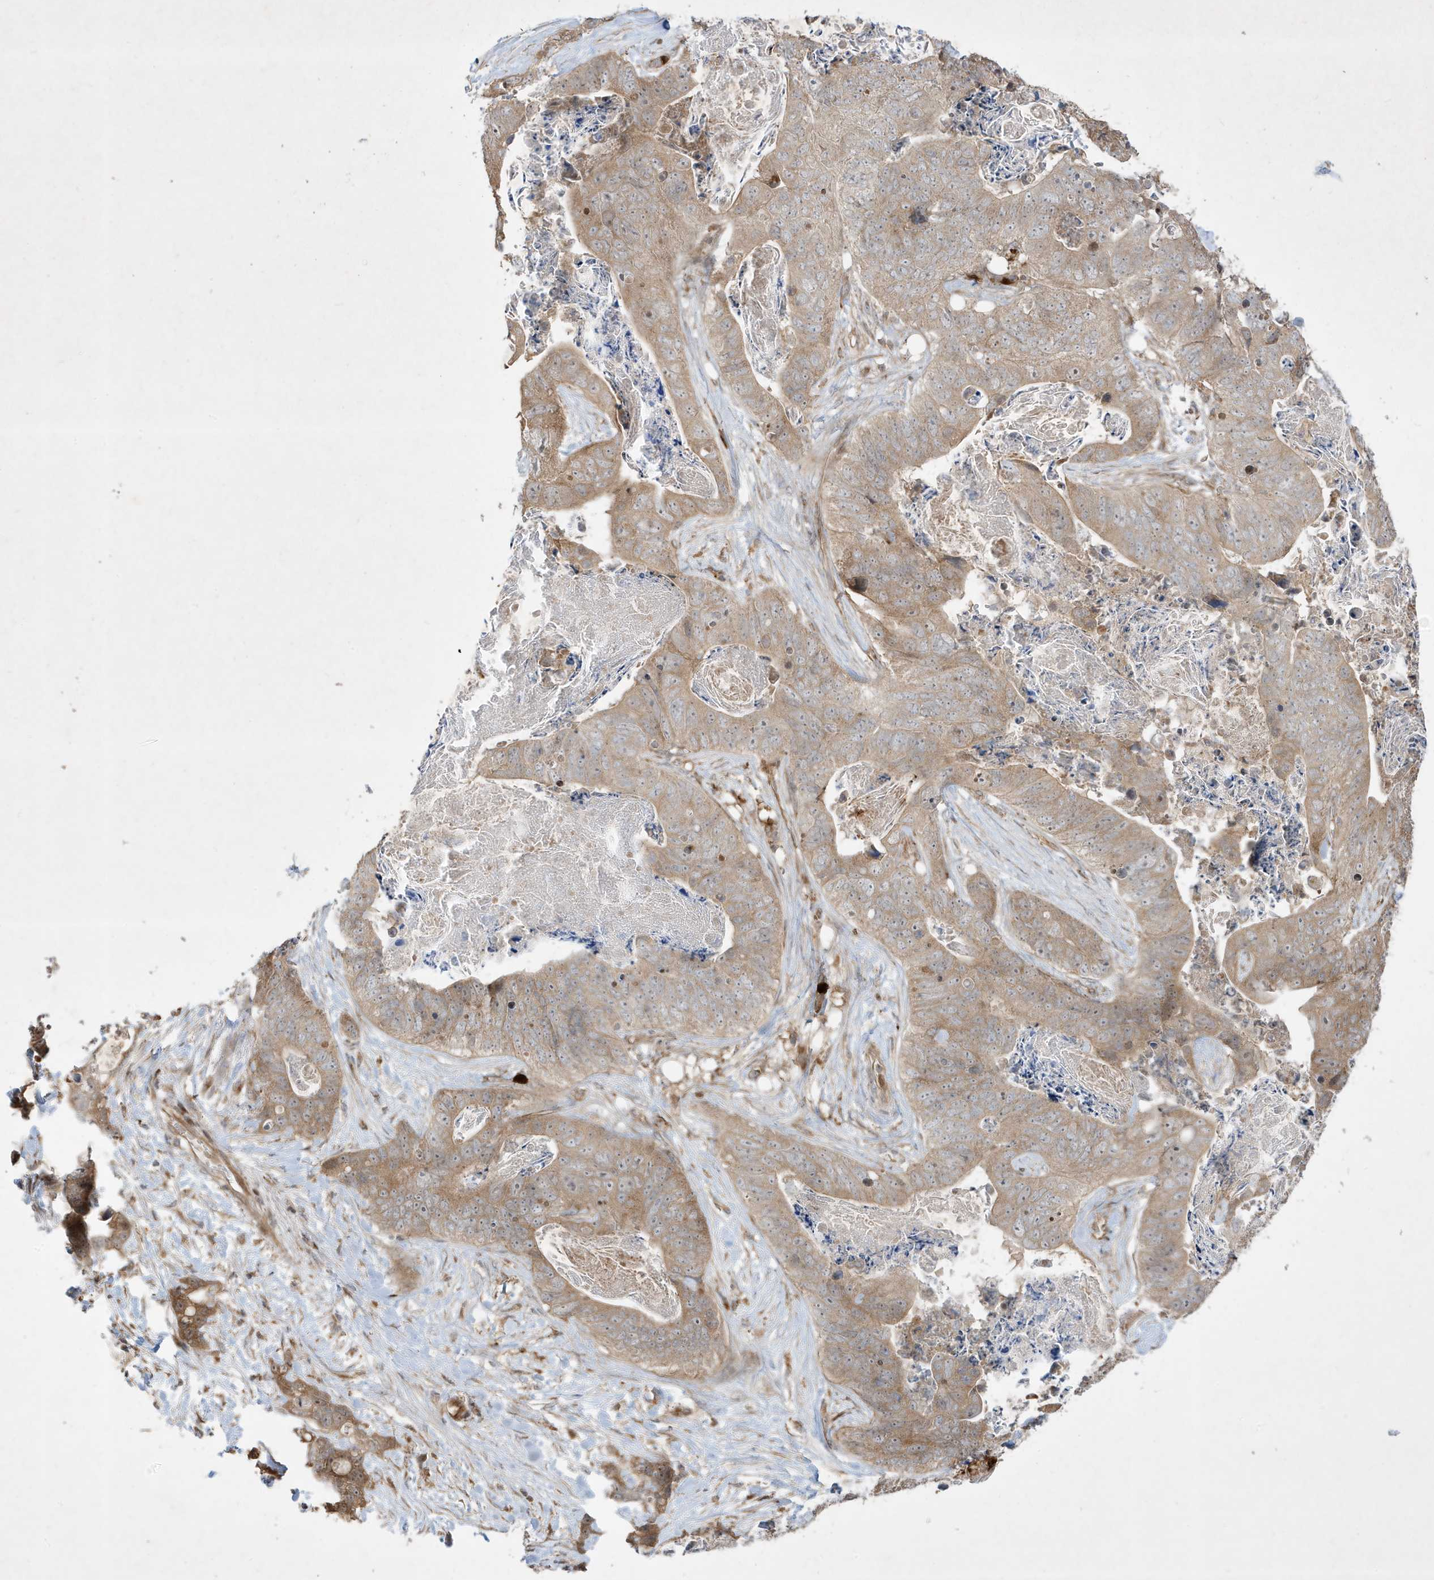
{"staining": {"intensity": "moderate", "quantity": ">75%", "location": "cytoplasmic/membranous"}, "tissue": "stomach cancer", "cell_type": "Tumor cells", "image_type": "cancer", "snomed": [{"axis": "morphology", "description": "Adenocarcinoma, NOS"}, {"axis": "topography", "description": "Stomach"}], "caption": "Immunohistochemistry of human stomach cancer (adenocarcinoma) displays medium levels of moderate cytoplasmic/membranous staining in about >75% of tumor cells.", "gene": "IFT57", "patient": {"sex": "female", "age": 89}}